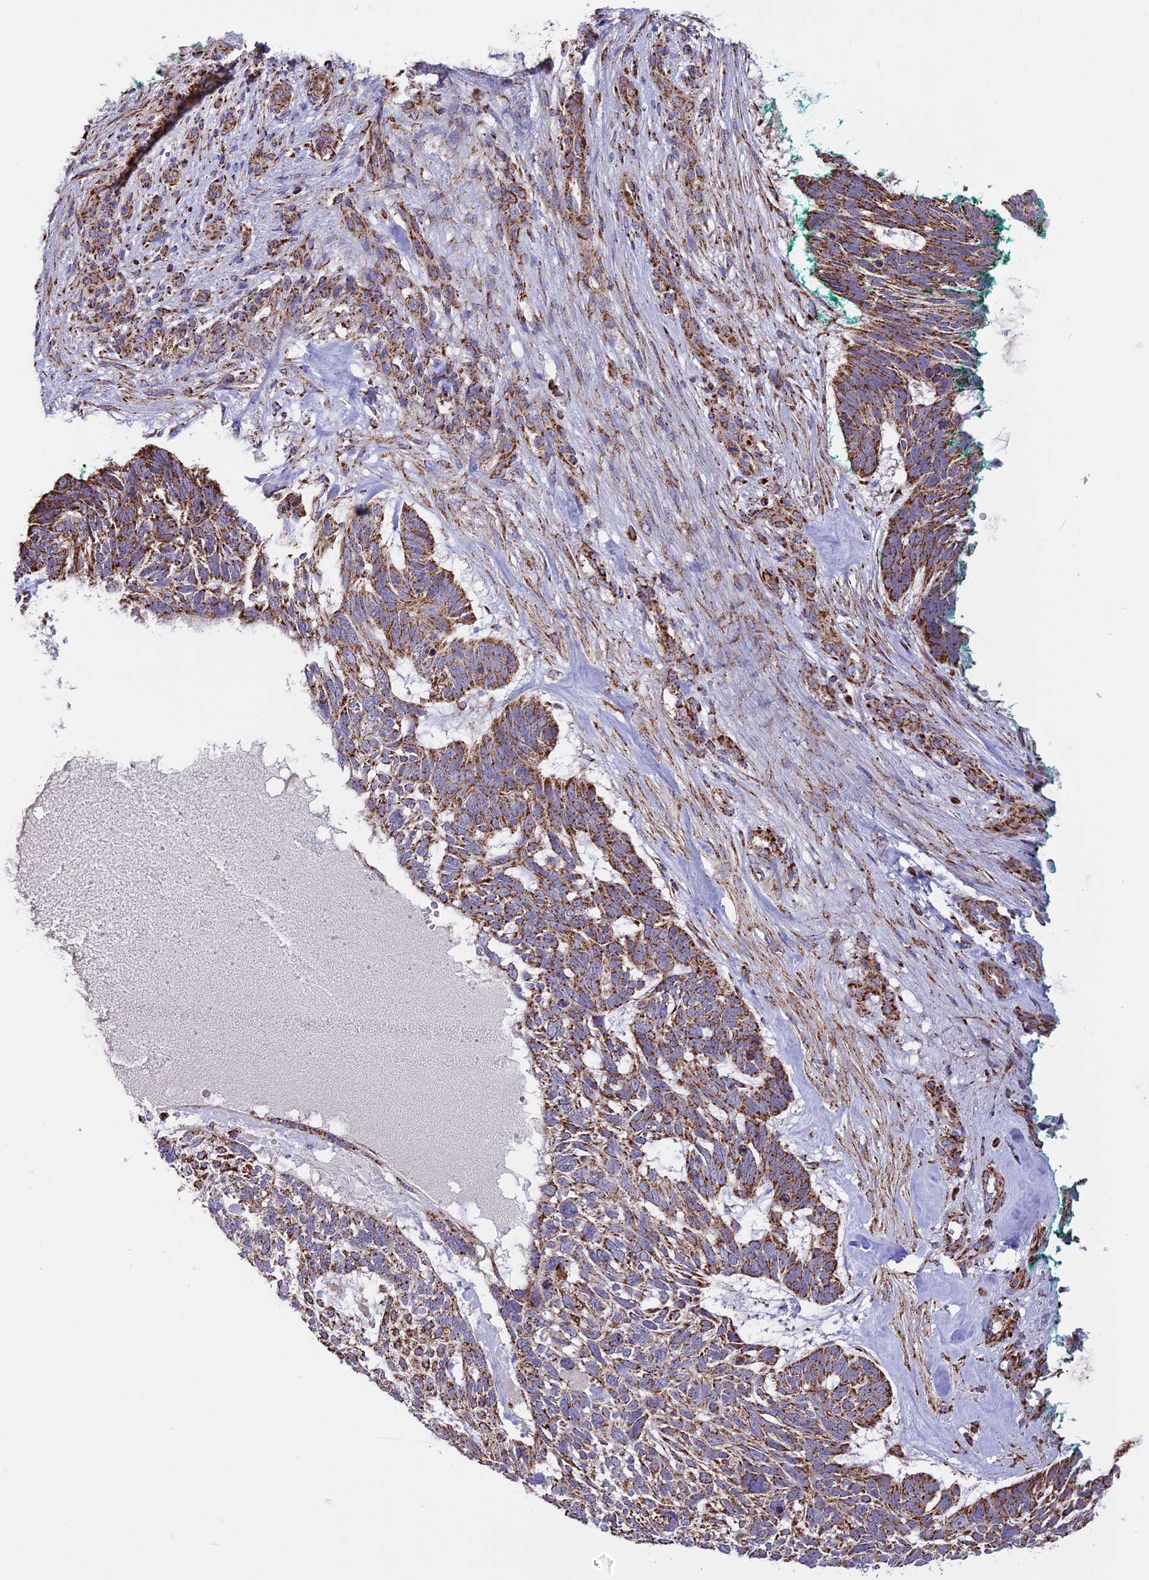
{"staining": {"intensity": "moderate", "quantity": ">75%", "location": "cytoplasmic/membranous"}, "tissue": "skin cancer", "cell_type": "Tumor cells", "image_type": "cancer", "snomed": [{"axis": "morphology", "description": "Basal cell carcinoma"}, {"axis": "topography", "description": "Skin"}], "caption": "Immunohistochemical staining of skin cancer (basal cell carcinoma) reveals moderate cytoplasmic/membranous protein expression in approximately >75% of tumor cells. (IHC, brightfield microscopy, high magnification).", "gene": "TTC4", "patient": {"sex": "male", "age": 88}}